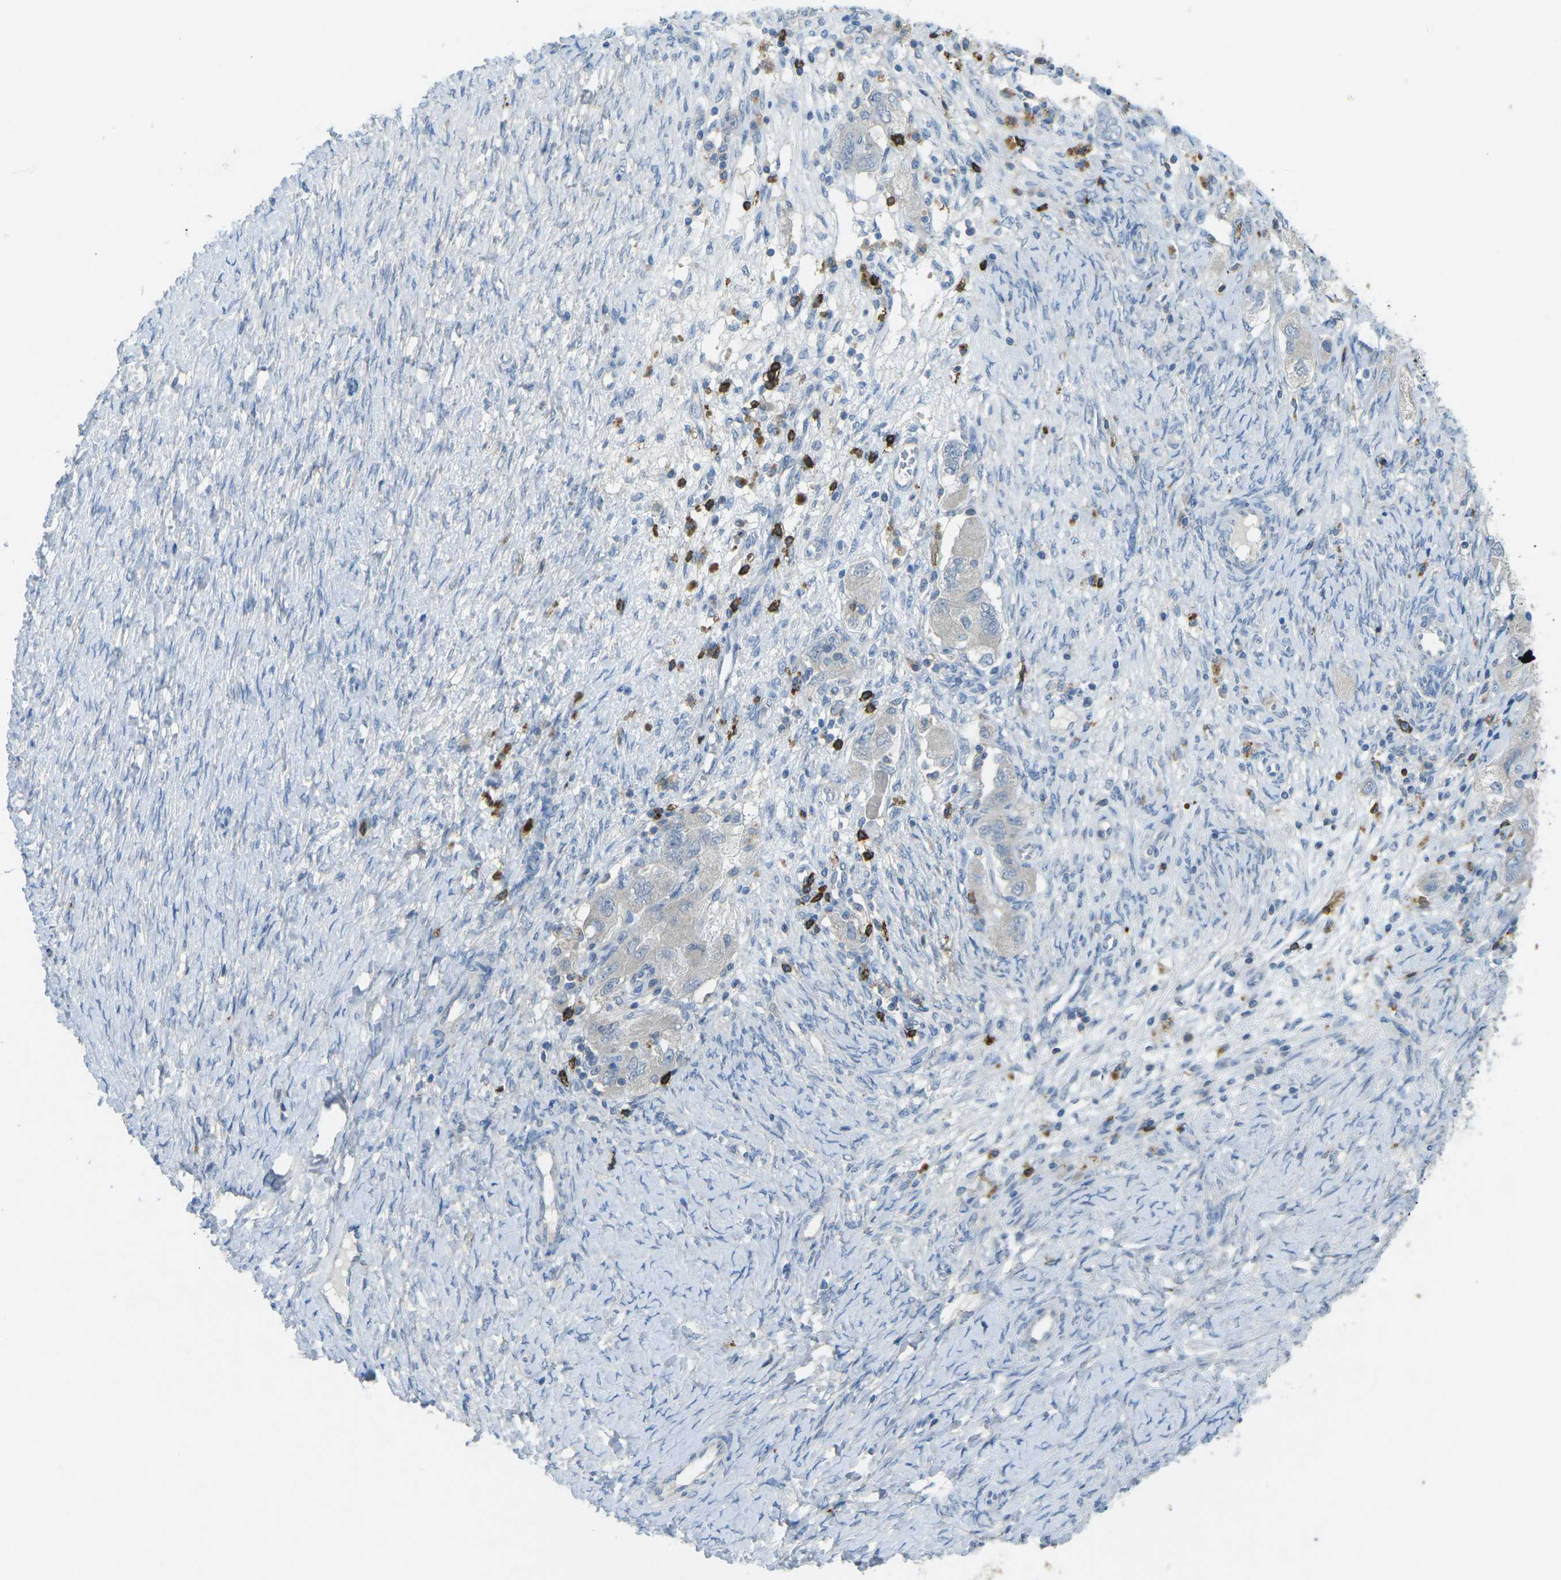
{"staining": {"intensity": "negative", "quantity": "none", "location": "none"}, "tissue": "ovarian cancer", "cell_type": "Tumor cells", "image_type": "cancer", "snomed": [{"axis": "morphology", "description": "Carcinoma, NOS"}, {"axis": "morphology", "description": "Cystadenocarcinoma, serous, NOS"}, {"axis": "topography", "description": "Ovary"}], "caption": "DAB (3,3'-diaminobenzidine) immunohistochemical staining of ovarian cancer displays no significant positivity in tumor cells.", "gene": "CD19", "patient": {"sex": "female", "age": 69}}